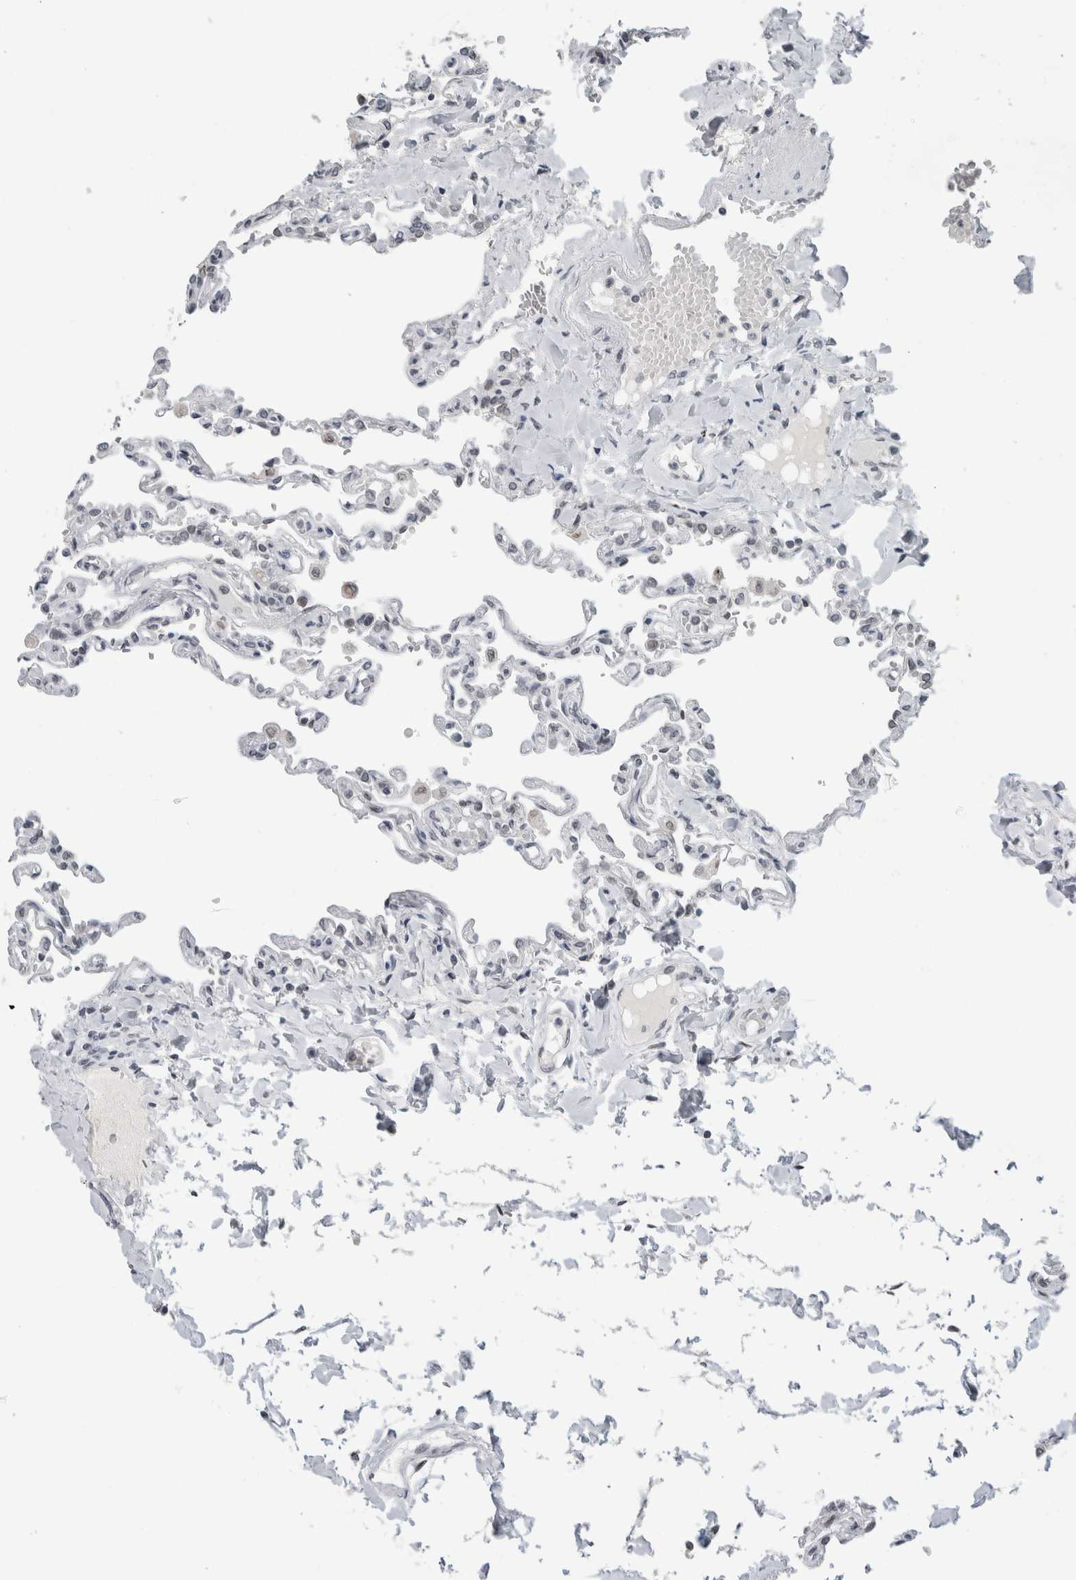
{"staining": {"intensity": "negative", "quantity": "none", "location": "none"}, "tissue": "lung", "cell_type": "Alveolar cells", "image_type": "normal", "snomed": [{"axis": "morphology", "description": "Normal tissue, NOS"}, {"axis": "topography", "description": "Lung"}], "caption": "Protein analysis of normal lung reveals no significant positivity in alveolar cells.", "gene": "ZNF770", "patient": {"sex": "male", "age": 21}}